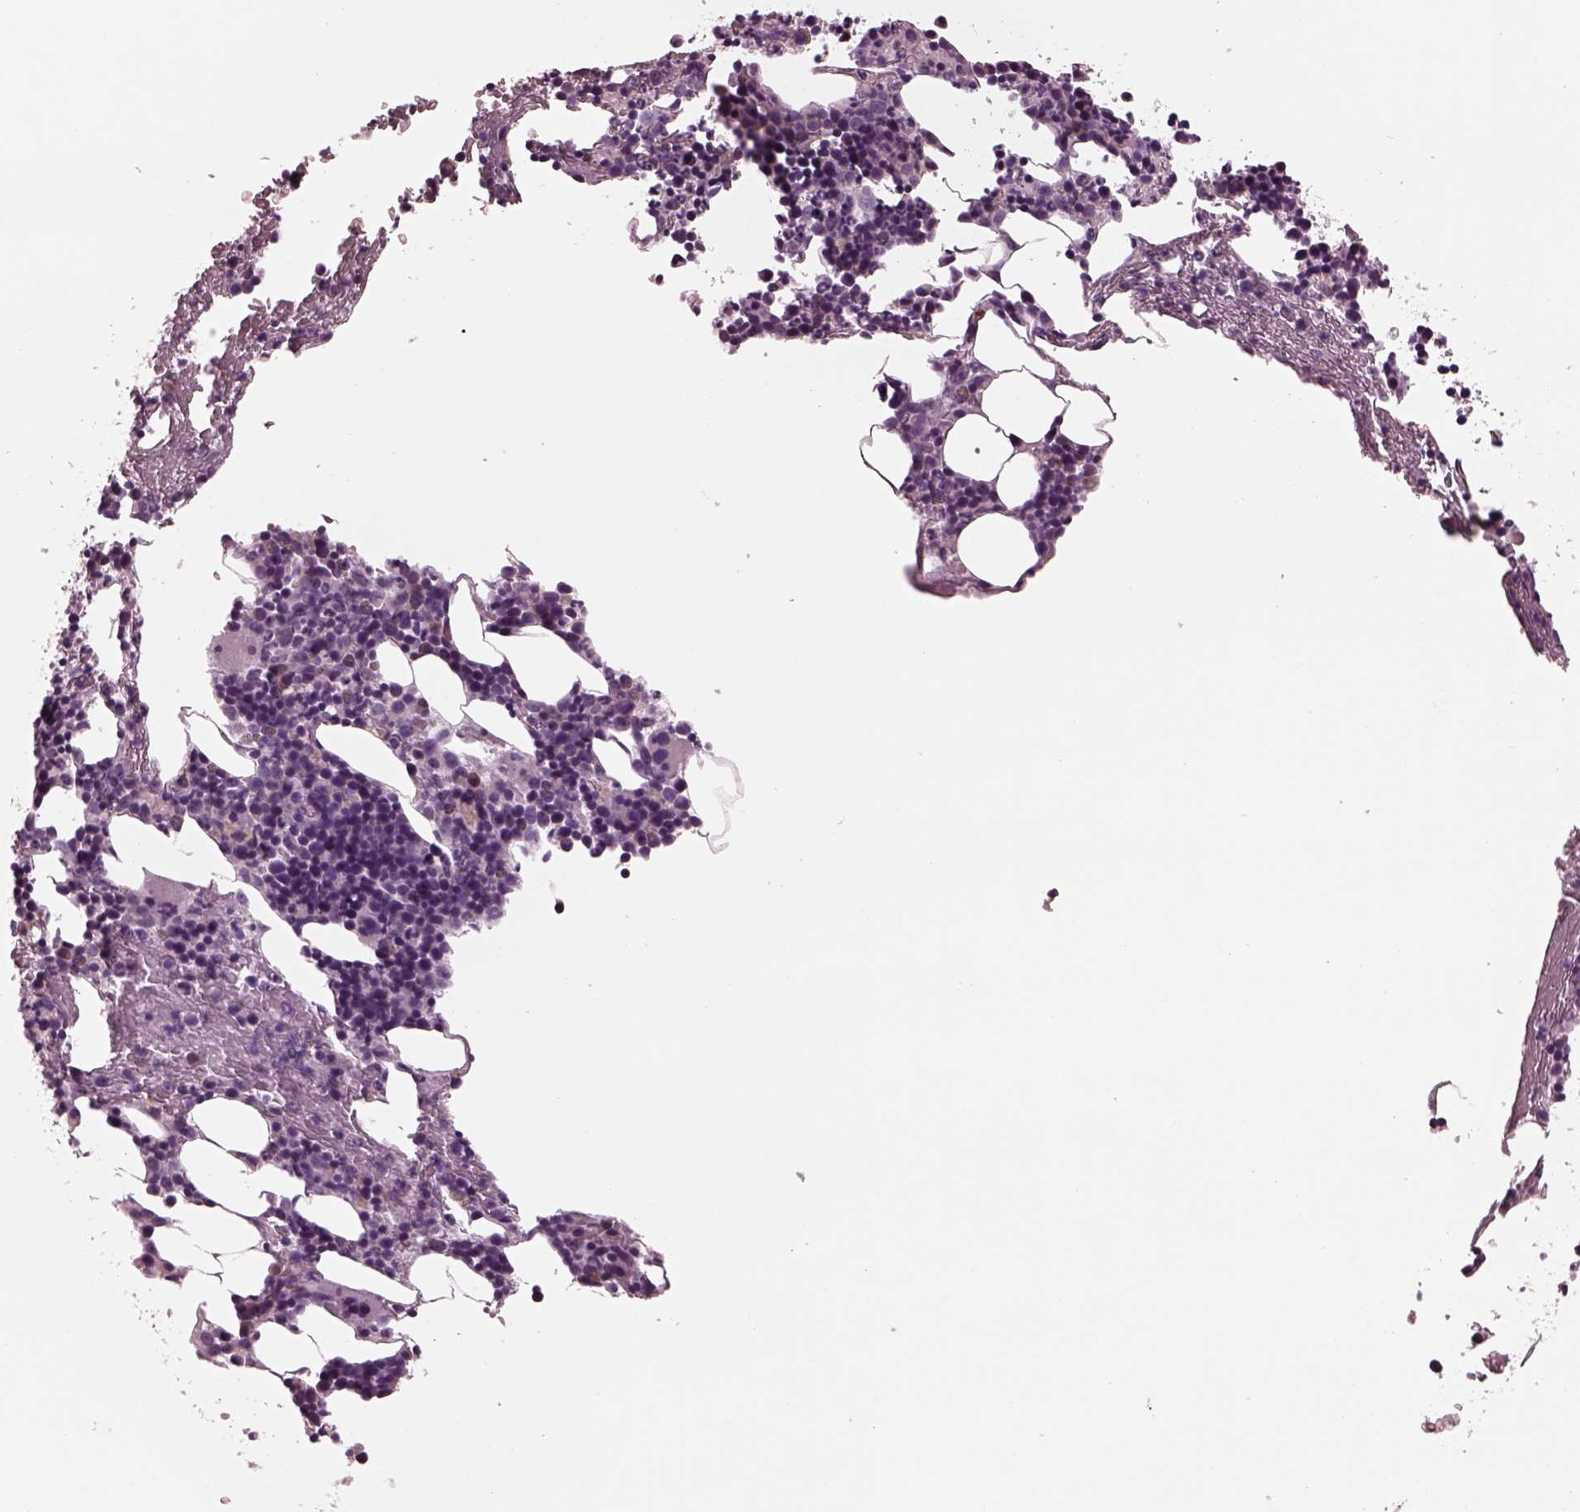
{"staining": {"intensity": "weak", "quantity": "25%-75%", "location": "cytoplasmic/membranous,nuclear"}, "tissue": "bone marrow", "cell_type": "Hematopoietic cells", "image_type": "normal", "snomed": [{"axis": "morphology", "description": "Normal tissue, NOS"}, {"axis": "topography", "description": "Bone marrow"}], "caption": "Protein expression analysis of normal bone marrow reveals weak cytoplasmic/membranous,nuclear expression in approximately 25%-75% of hematopoietic cells.", "gene": "AP4M1", "patient": {"sex": "male", "age": 72}}